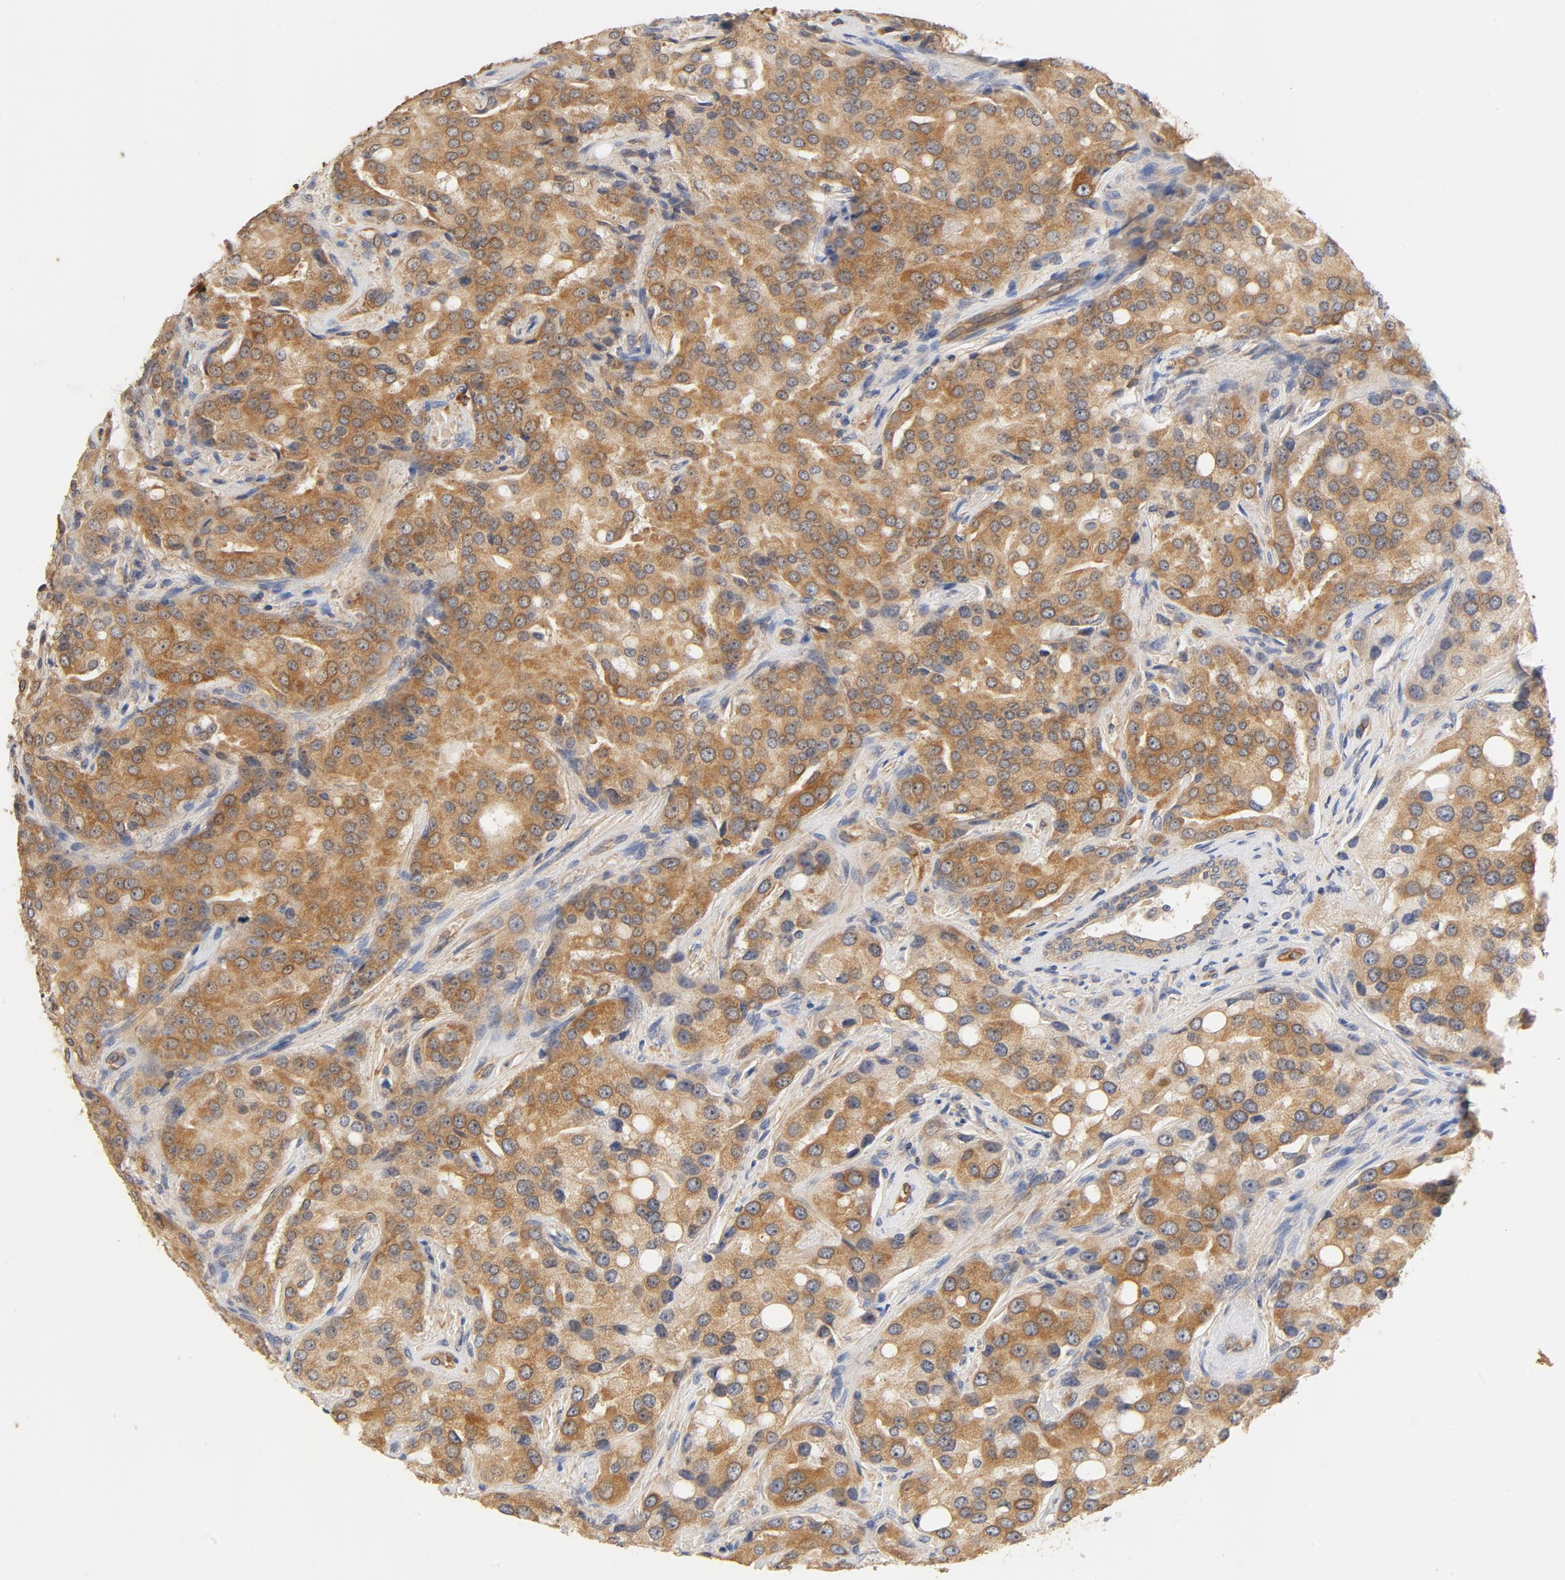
{"staining": {"intensity": "moderate", "quantity": ">75%", "location": "cytoplasmic/membranous"}, "tissue": "prostate cancer", "cell_type": "Tumor cells", "image_type": "cancer", "snomed": [{"axis": "morphology", "description": "Adenocarcinoma, High grade"}, {"axis": "topography", "description": "Prostate"}], "caption": "Protein expression analysis of human prostate high-grade adenocarcinoma reveals moderate cytoplasmic/membranous positivity in approximately >75% of tumor cells.", "gene": "UBE2J1", "patient": {"sex": "male", "age": 72}}